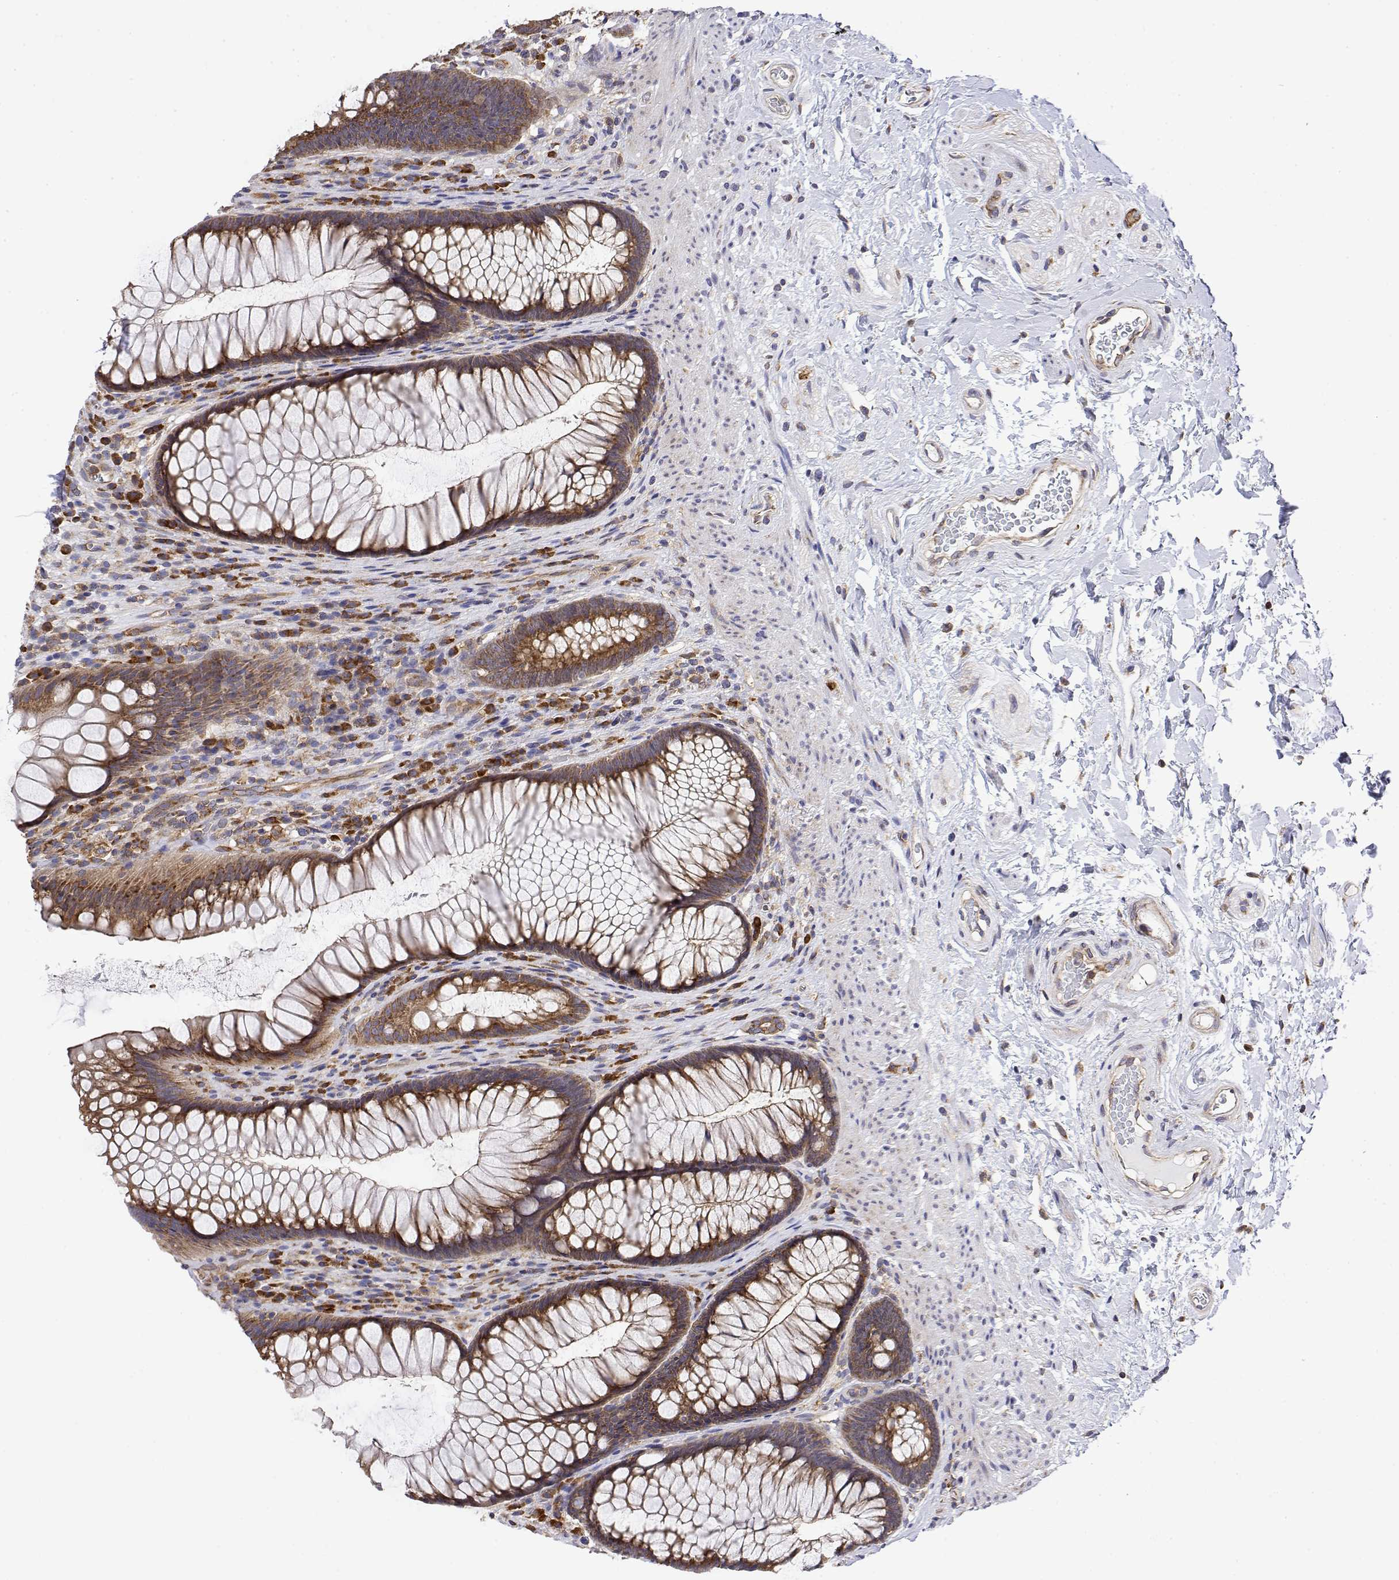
{"staining": {"intensity": "strong", "quantity": "25%-75%", "location": "cytoplasmic/membranous"}, "tissue": "rectum", "cell_type": "Glandular cells", "image_type": "normal", "snomed": [{"axis": "morphology", "description": "Normal tissue, NOS"}, {"axis": "topography", "description": "Smooth muscle"}, {"axis": "topography", "description": "Rectum"}], "caption": "IHC staining of normal rectum, which reveals high levels of strong cytoplasmic/membranous staining in approximately 25%-75% of glandular cells indicating strong cytoplasmic/membranous protein staining. The staining was performed using DAB (brown) for protein detection and nuclei were counterstained in hematoxylin (blue).", "gene": "EEF1G", "patient": {"sex": "male", "age": 53}}